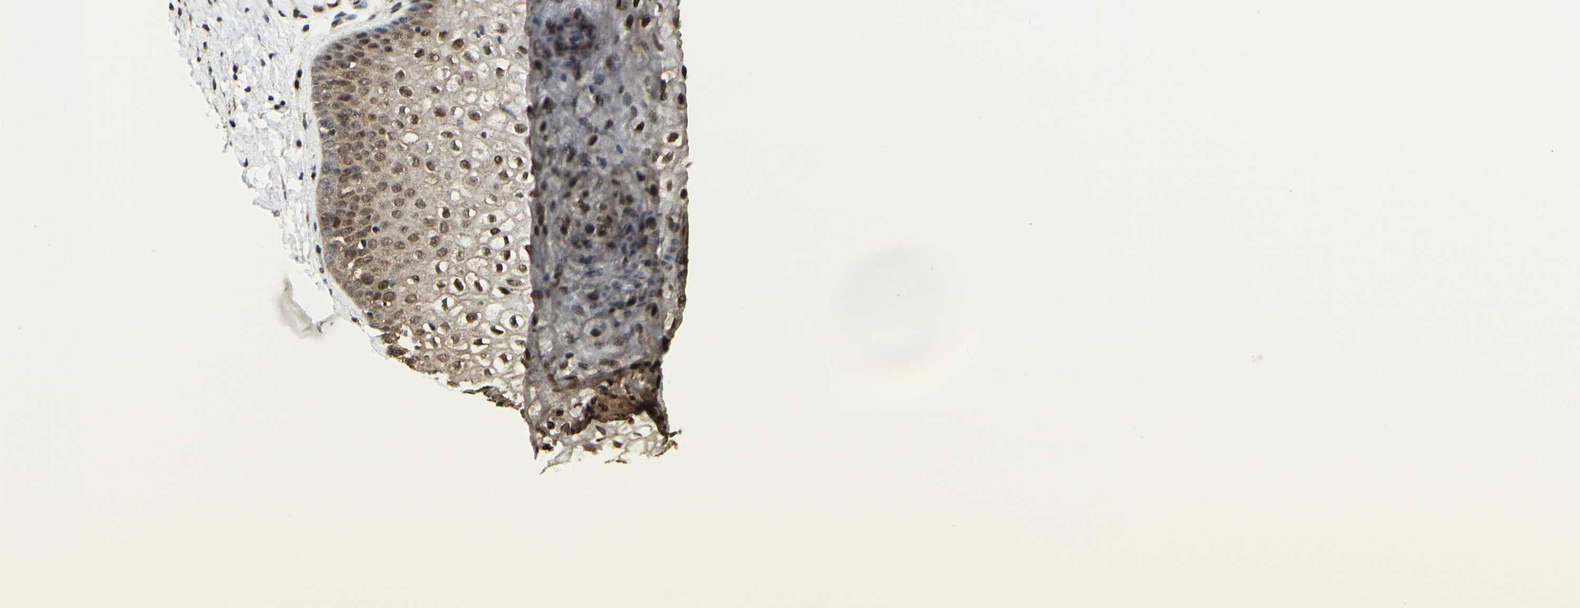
{"staining": {"intensity": "strong", "quantity": ">75%", "location": "cytoplasmic/membranous,nuclear"}, "tissue": "vagina", "cell_type": "Squamous epithelial cells", "image_type": "normal", "snomed": [{"axis": "morphology", "description": "Normal tissue, NOS"}, {"axis": "topography", "description": "Vagina"}], "caption": "Protein expression analysis of unremarkable human vagina reveals strong cytoplasmic/membranous,nuclear positivity in about >75% of squamous epithelial cells. (Stains: DAB (3,3'-diaminobenzidine) in brown, nuclei in blue, Microscopy: brightfield microscopy at high magnification).", "gene": "HSF1", "patient": {"sex": "female", "age": 34}}